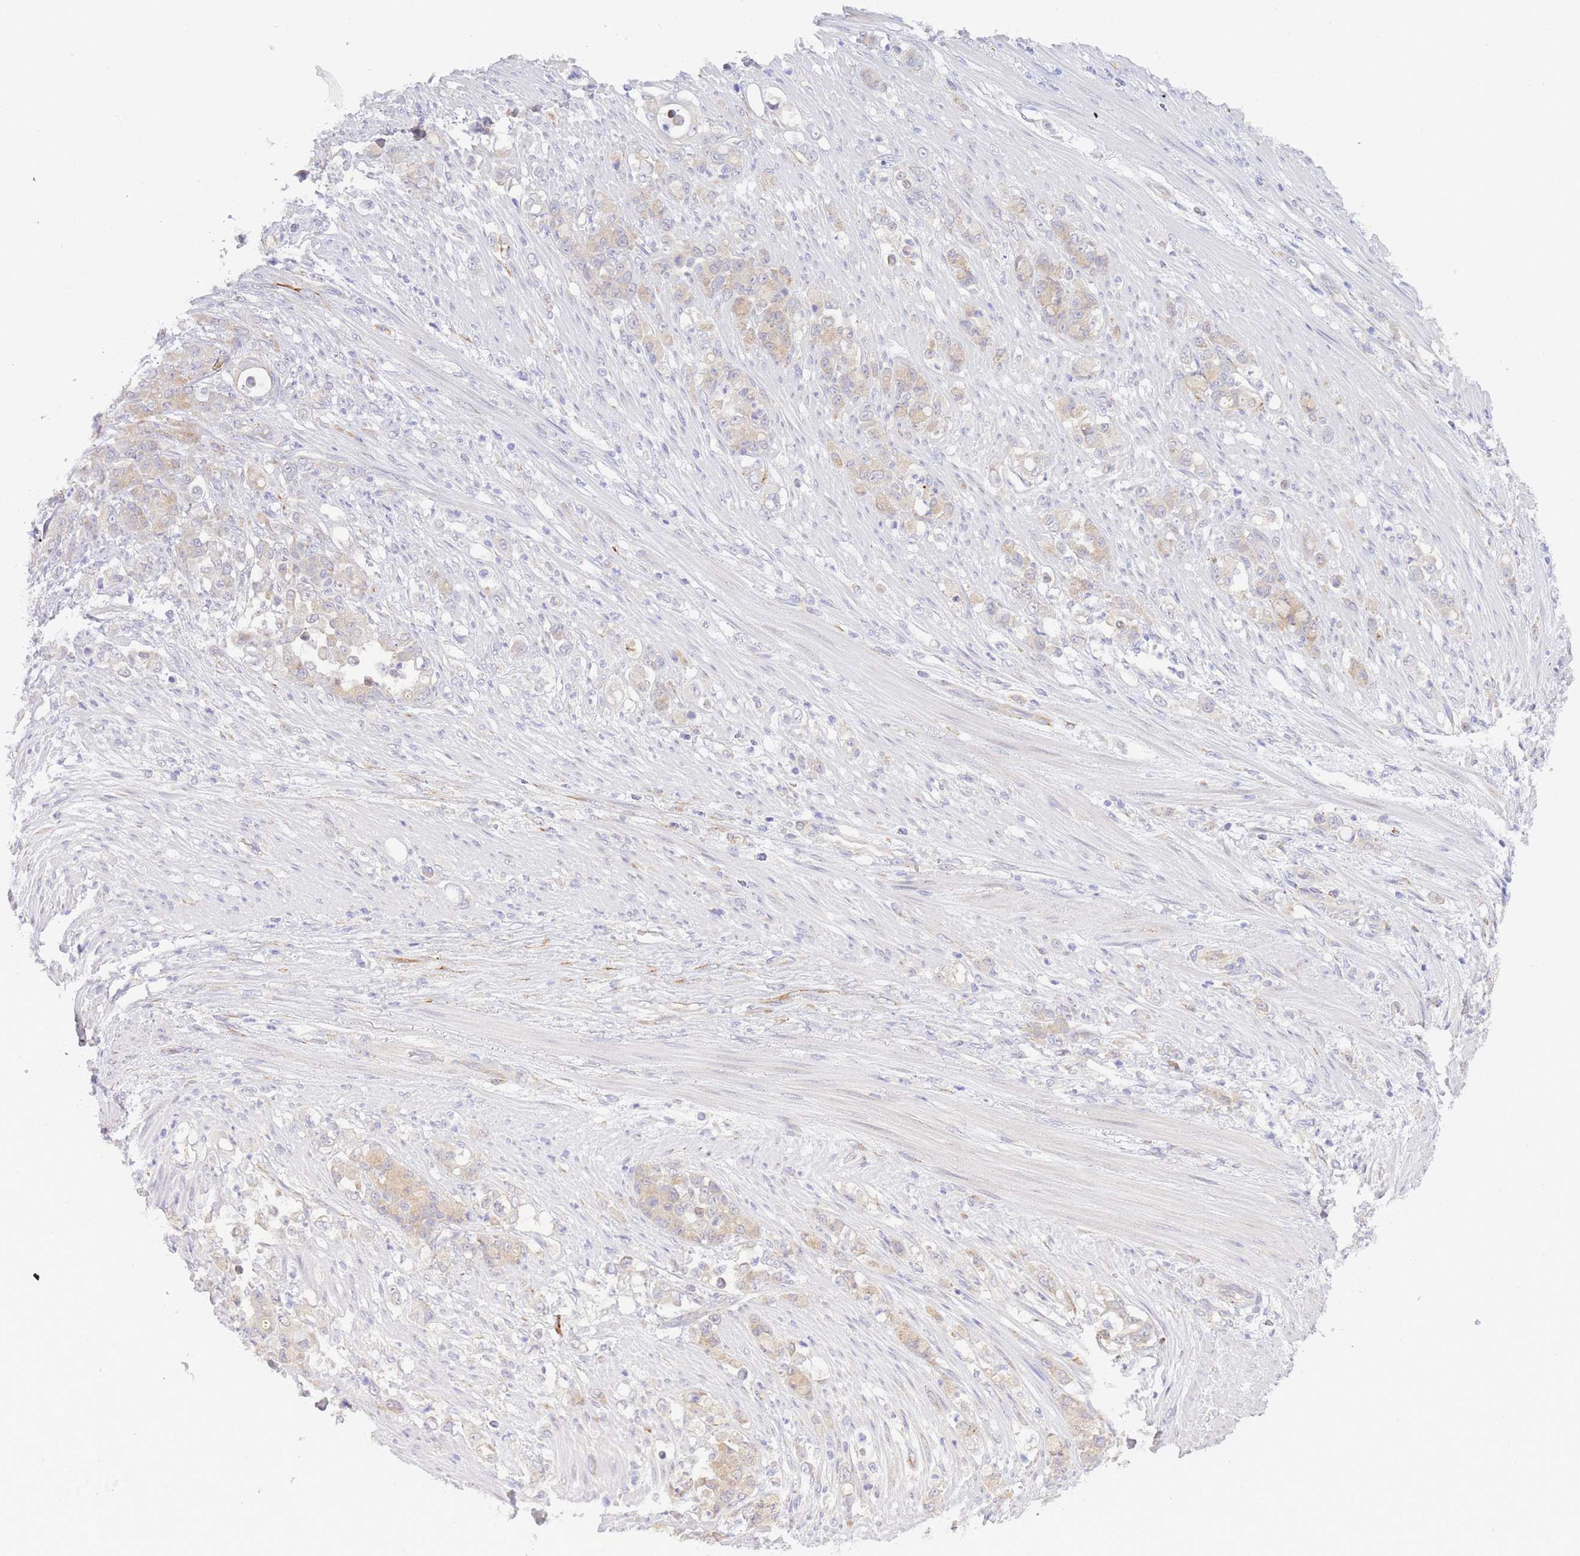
{"staining": {"intensity": "weak", "quantity": ">75%", "location": "cytoplasmic/membranous"}, "tissue": "stomach cancer", "cell_type": "Tumor cells", "image_type": "cancer", "snomed": [{"axis": "morphology", "description": "Normal tissue, NOS"}, {"axis": "morphology", "description": "Adenocarcinoma, NOS"}, {"axis": "topography", "description": "Stomach"}], "caption": "Tumor cells display low levels of weak cytoplasmic/membranous positivity in about >75% of cells in human stomach adenocarcinoma.", "gene": "ZNF510", "patient": {"sex": "female", "age": 79}}